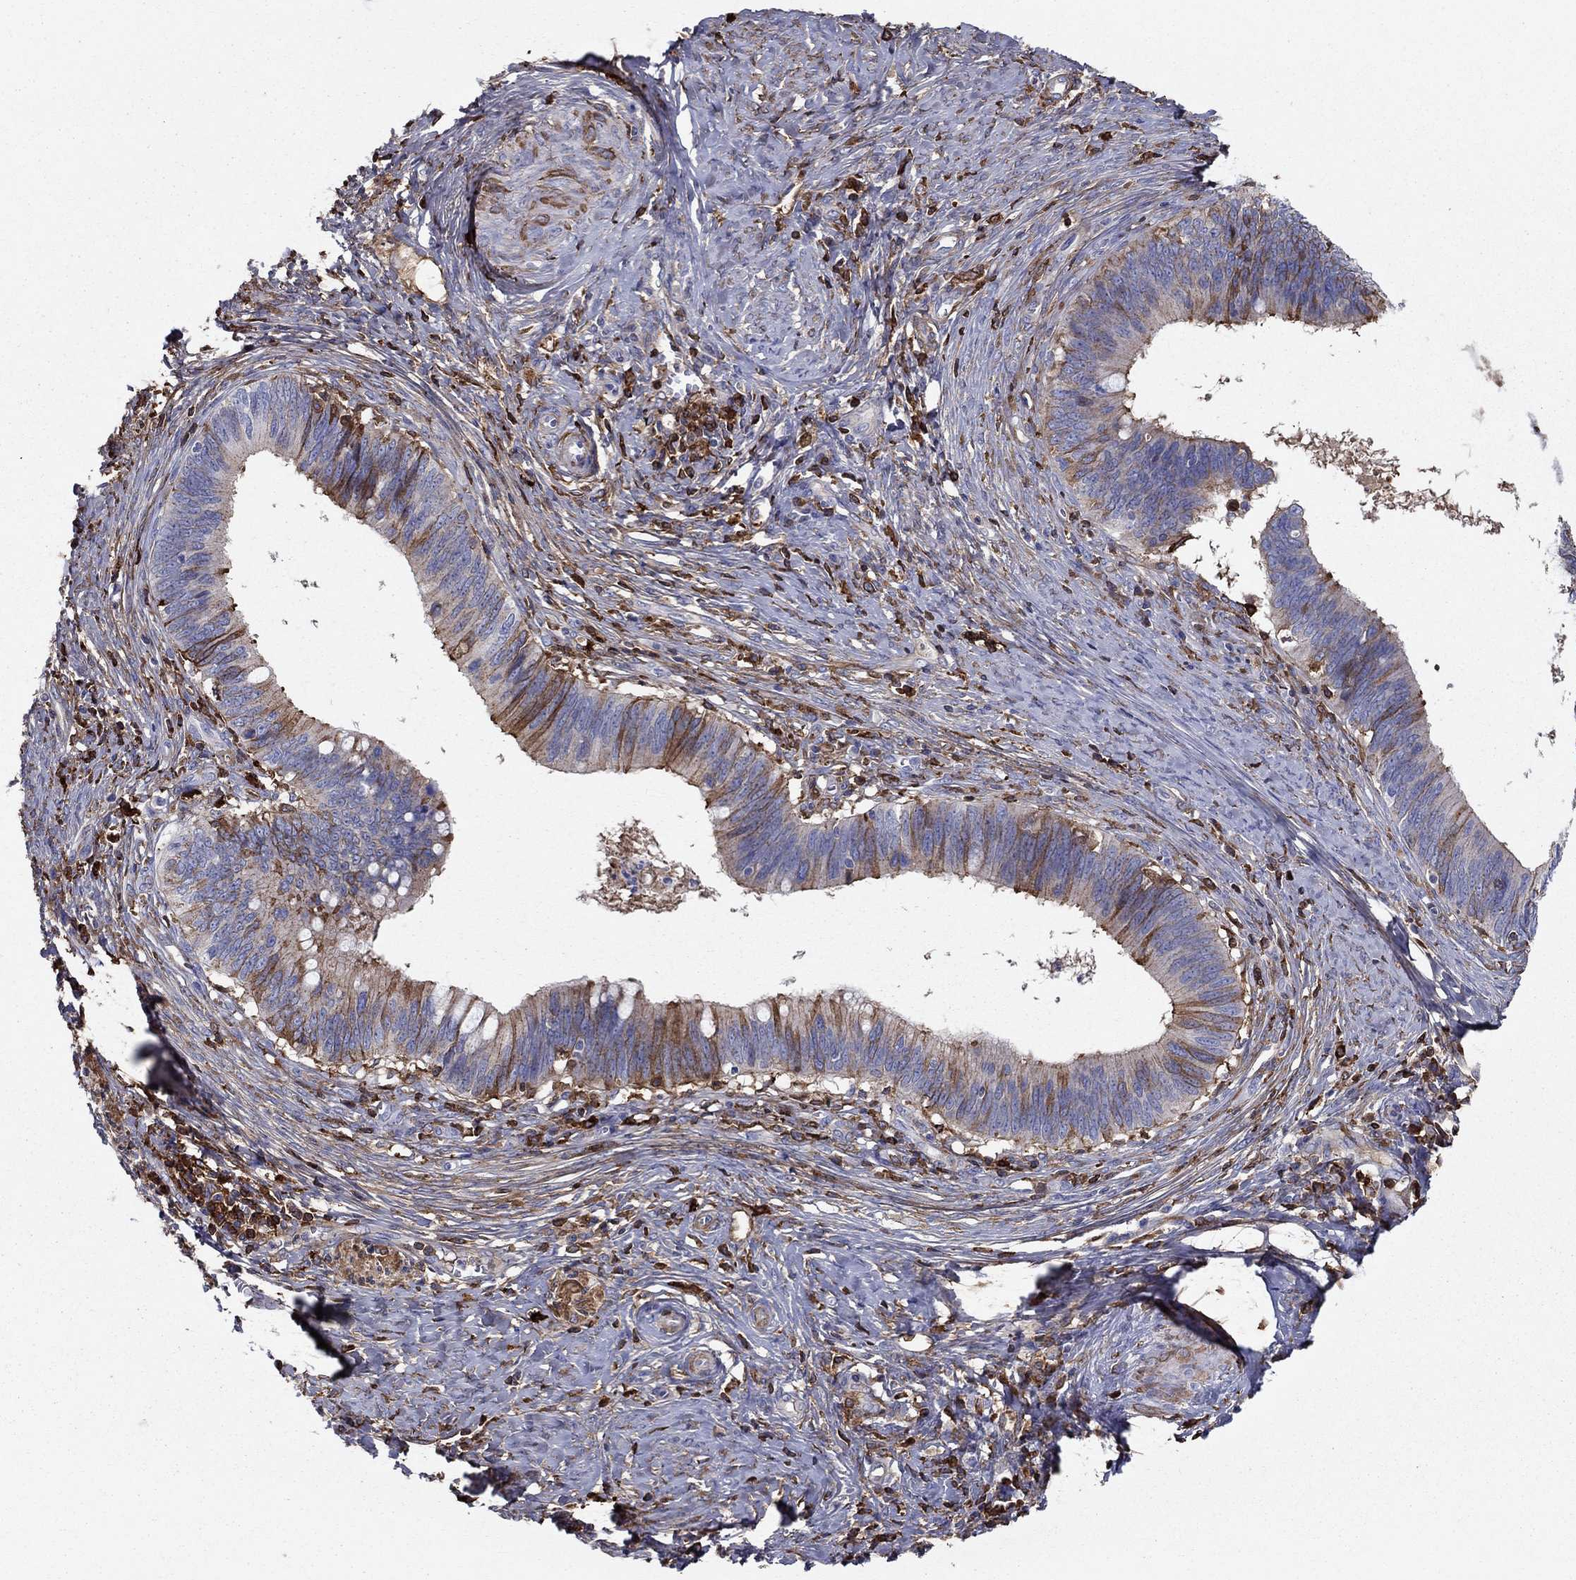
{"staining": {"intensity": "moderate", "quantity": "25%-75%", "location": "cytoplasmic/membranous"}, "tissue": "cervical cancer", "cell_type": "Tumor cells", "image_type": "cancer", "snomed": [{"axis": "morphology", "description": "Adenocarcinoma, NOS"}, {"axis": "topography", "description": "Cervix"}], "caption": "Tumor cells reveal medium levels of moderate cytoplasmic/membranous positivity in about 25%-75% of cells in human cervical cancer (adenocarcinoma).", "gene": "HPX", "patient": {"sex": "female", "age": 42}}